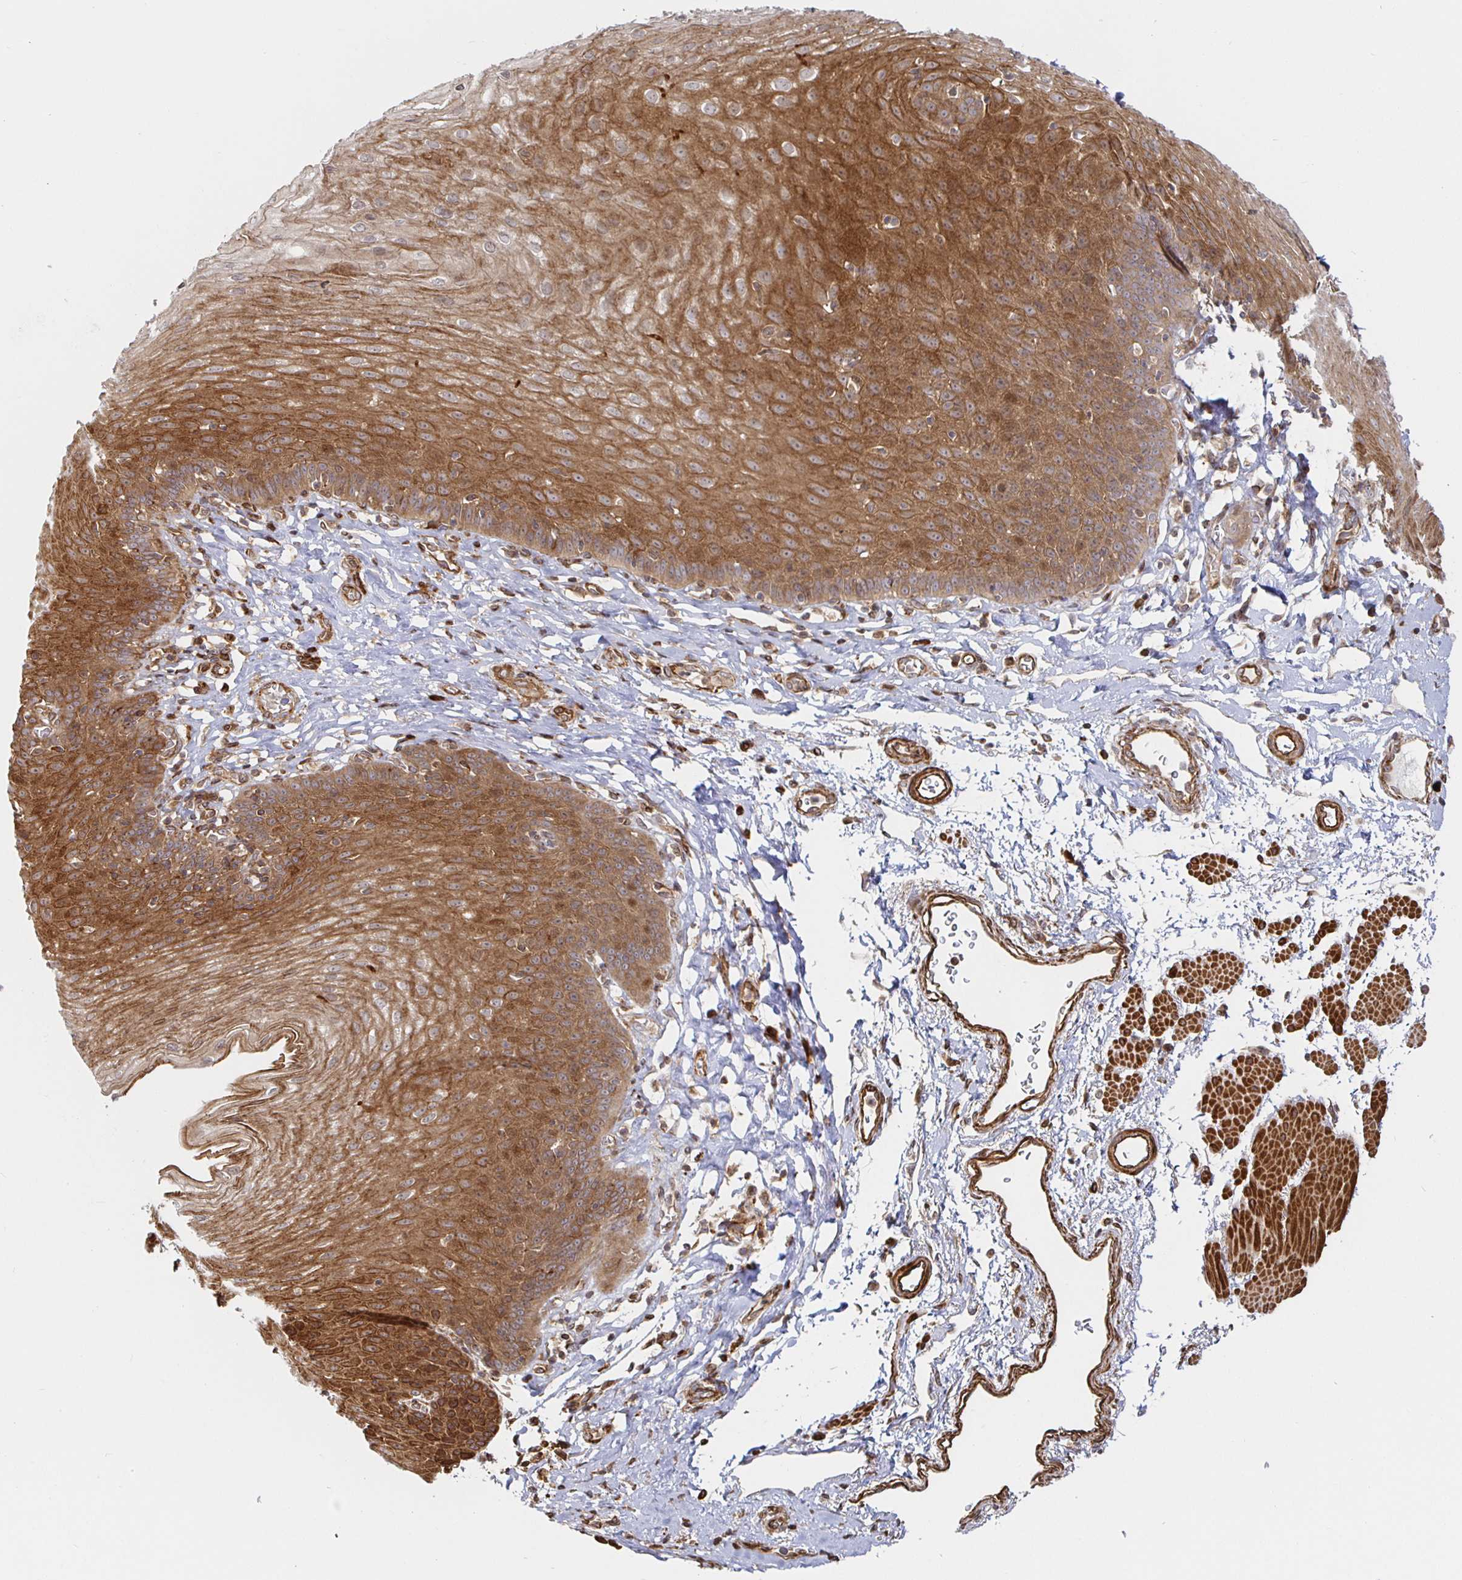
{"staining": {"intensity": "moderate", "quantity": "25%-75%", "location": "cytoplasmic/membranous"}, "tissue": "esophagus", "cell_type": "Squamous epithelial cells", "image_type": "normal", "snomed": [{"axis": "morphology", "description": "Normal tissue, NOS"}, {"axis": "topography", "description": "Esophagus"}], "caption": "Brown immunohistochemical staining in normal esophagus displays moderate cytoplasmic/membranous staining in approximately 25%-75% of squamous epithelial cells. The protein is stained brown, and the nuclei are stained in blue (DAB (3,3'-diaminobenzidine) IHC with brightfield microscopy, high magnification).", "gene": "STRAP", "patient": {"sex": "female", "age": 81}}